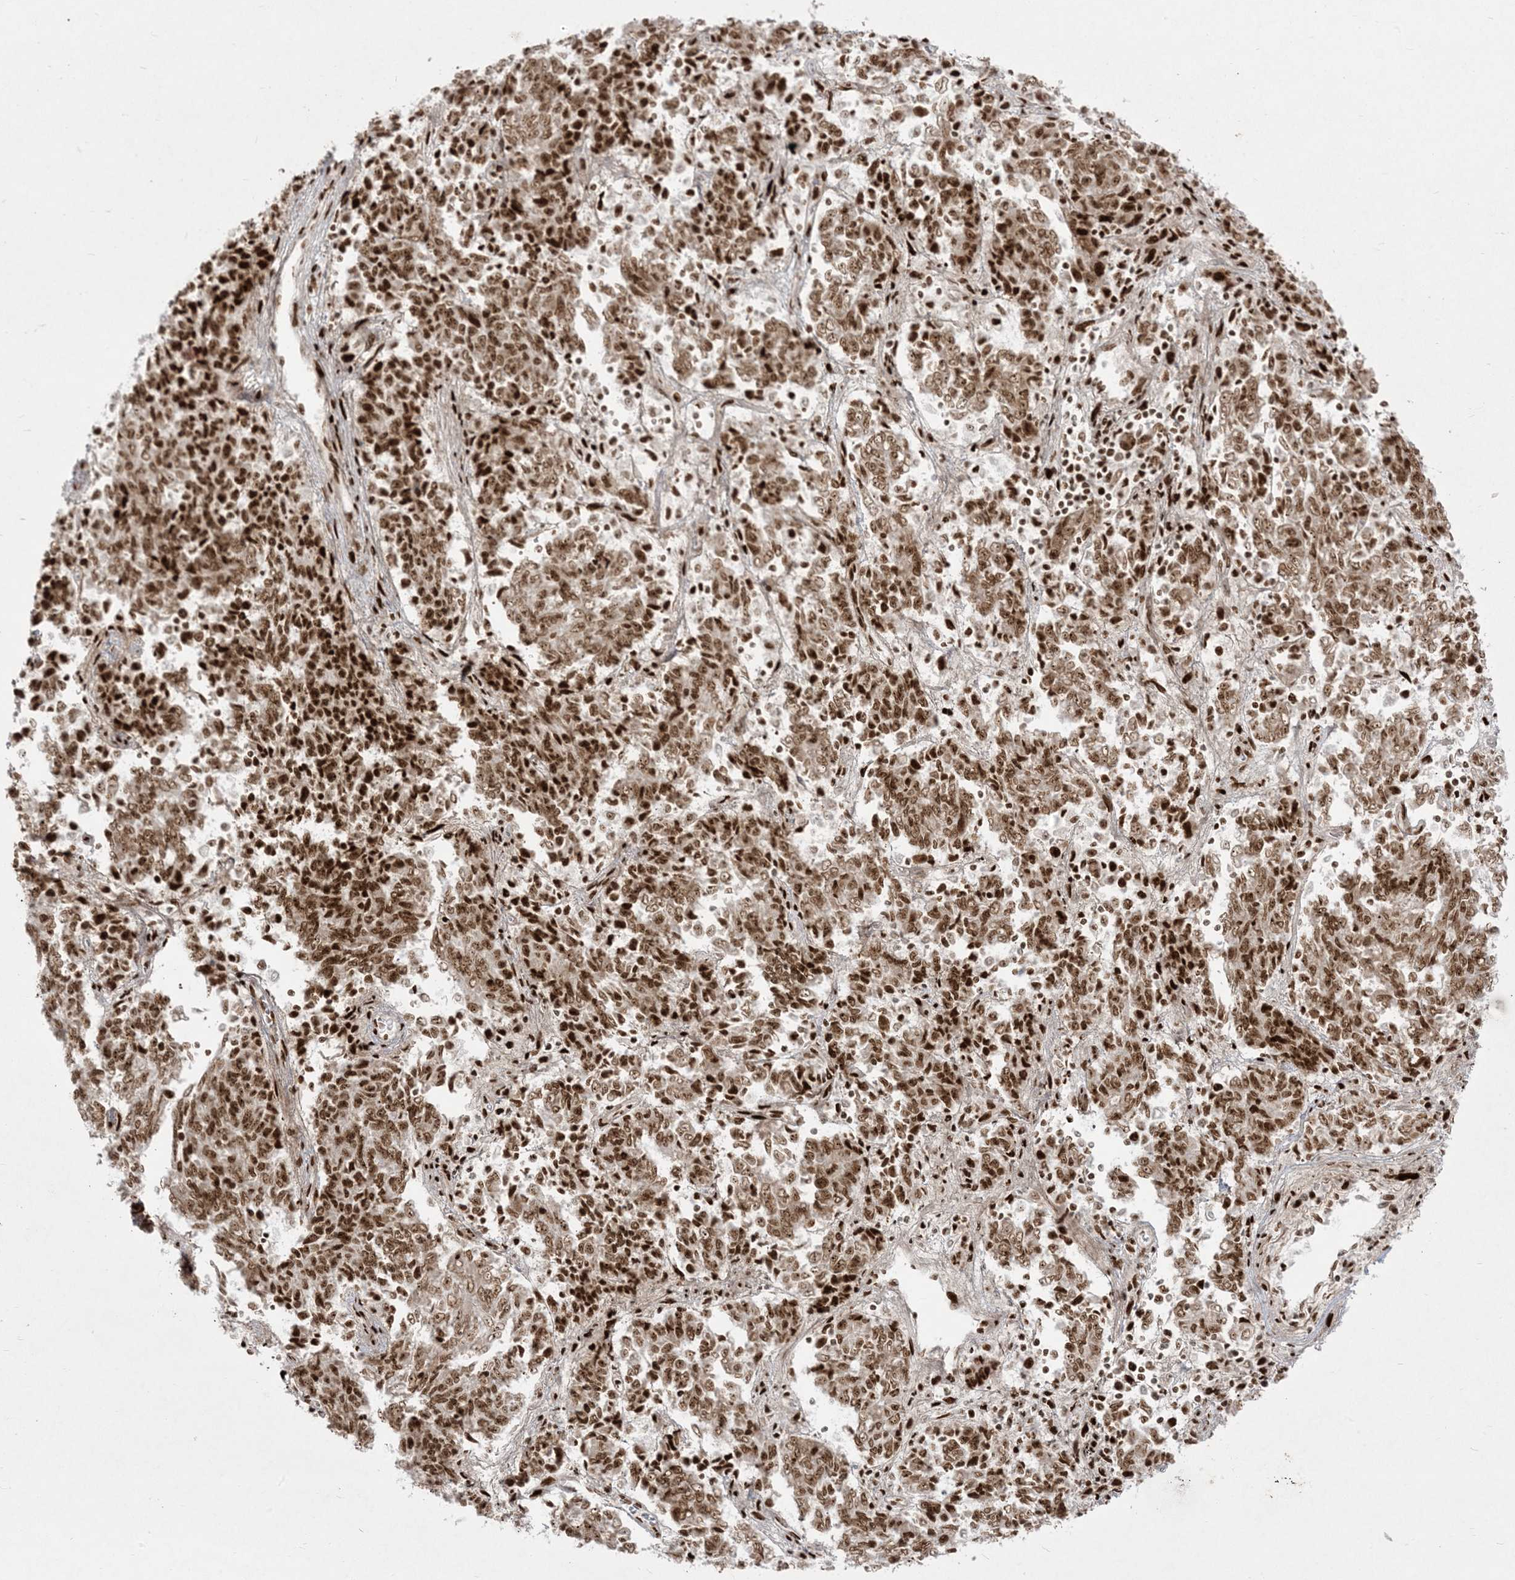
{"staining": {"intensity": "strong", "quantity": ">75%", "location": "nuclear"}, "tissue": "endometrial cancer", "cell_type": "Tumor cells", "image_type": "cancer", "snomed": [{"axis": "morphology", "description": "Adenocarcinoma, NOS"}, {"axis": "topography", "description": "Endometrium"}], "caption": "This is an image of immunohistochemistry (IHC) staining of adenocarcinoma (endometrial), which shows strong staining in the nuclear of tumor cells.", "gene": "RBM10", "patient": {"sex": "female", "age": 80}}